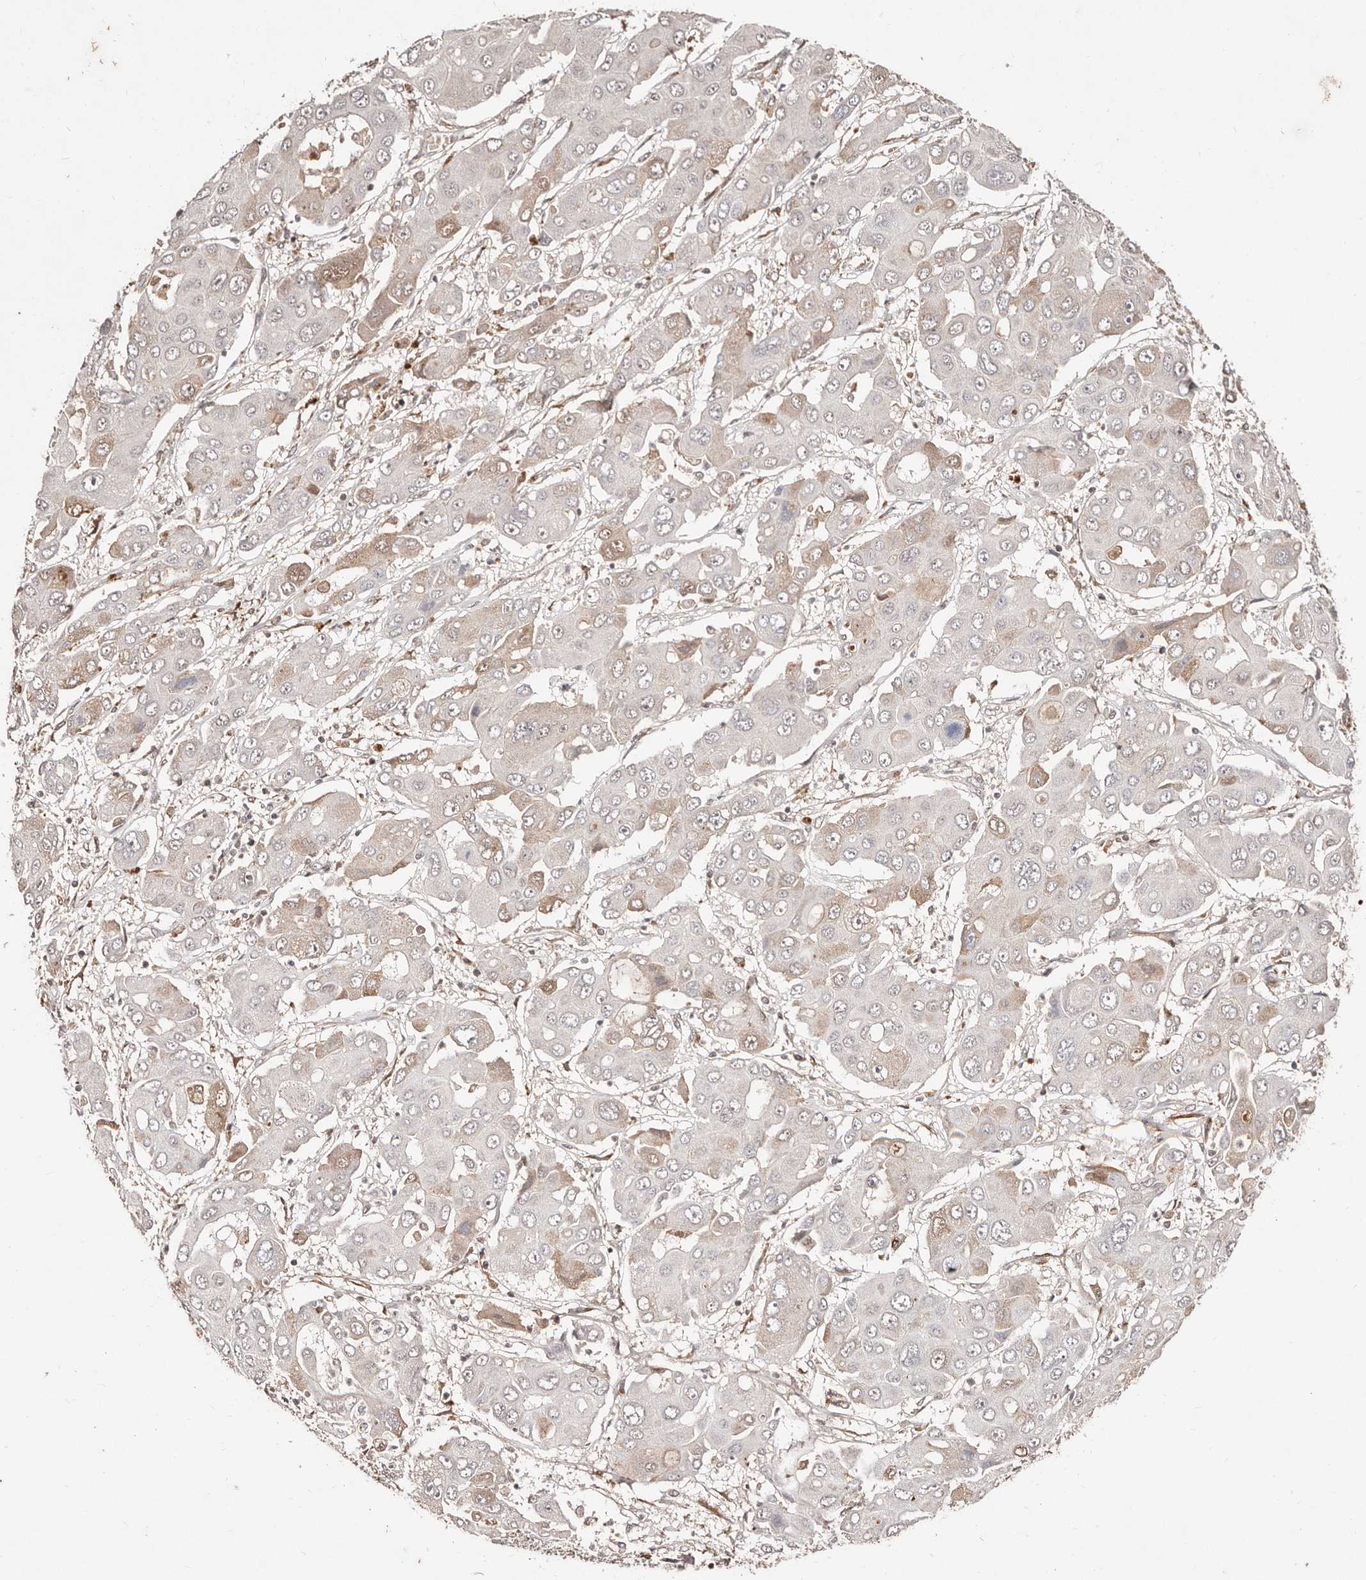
{"staining": {"intensity": "moderate", "quantity": "<25%", "location": "cytoplasmic/membranous"}, "tissue": "liver cancer", "cell_type": "Tumor cells", "image_type": "cancer", "snomed": [{"axis": "morphology", "description": "Cholangiocarcinoma"}, {"axis": "topography", "description": "Liver"}], "caption": "An image showing moderate cytoplasmic/membranous expression in approximately <25% of tumor cells in liver cholangiocarcinoma, as visualized by brown immunohistochemical staining.", "gene": "BICRAL", "patient": {"sex": "male", "age": 67}}